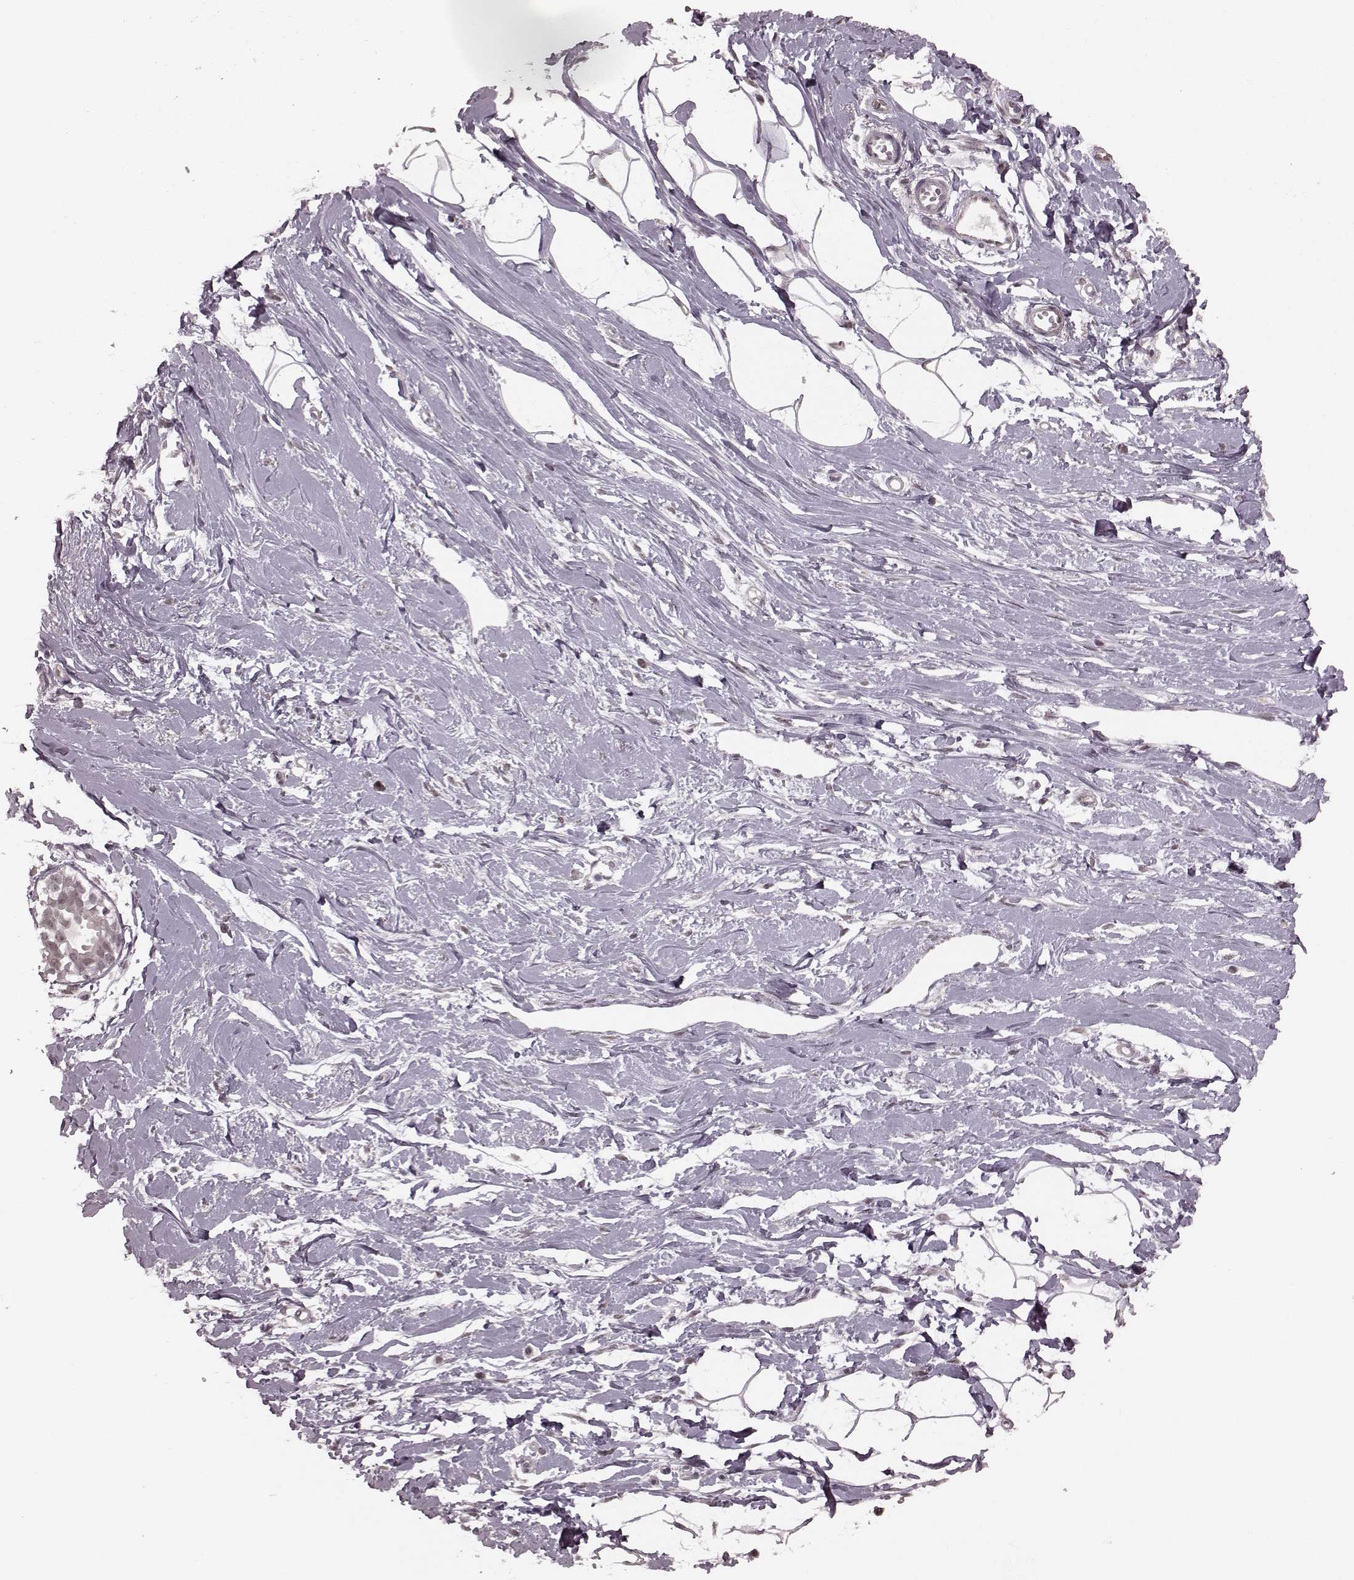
{"staining": {"intensity": "negative", "quantity": "none", "location": "none"}, "tissue": "breast", "cell_type": "Adipocytes", "image_type": "normal", "snomed": [{"axis": "morphology", "description": "Normal tissue, NOS"}, {"axis": "topography", "description": "Breast"}], "caption": "Human breast stained for a protein using immunohistochemistry exhibits no expression in adipocytes.", "gene": "PLCB4", "patient": {"sex": "female", "age": 49}}